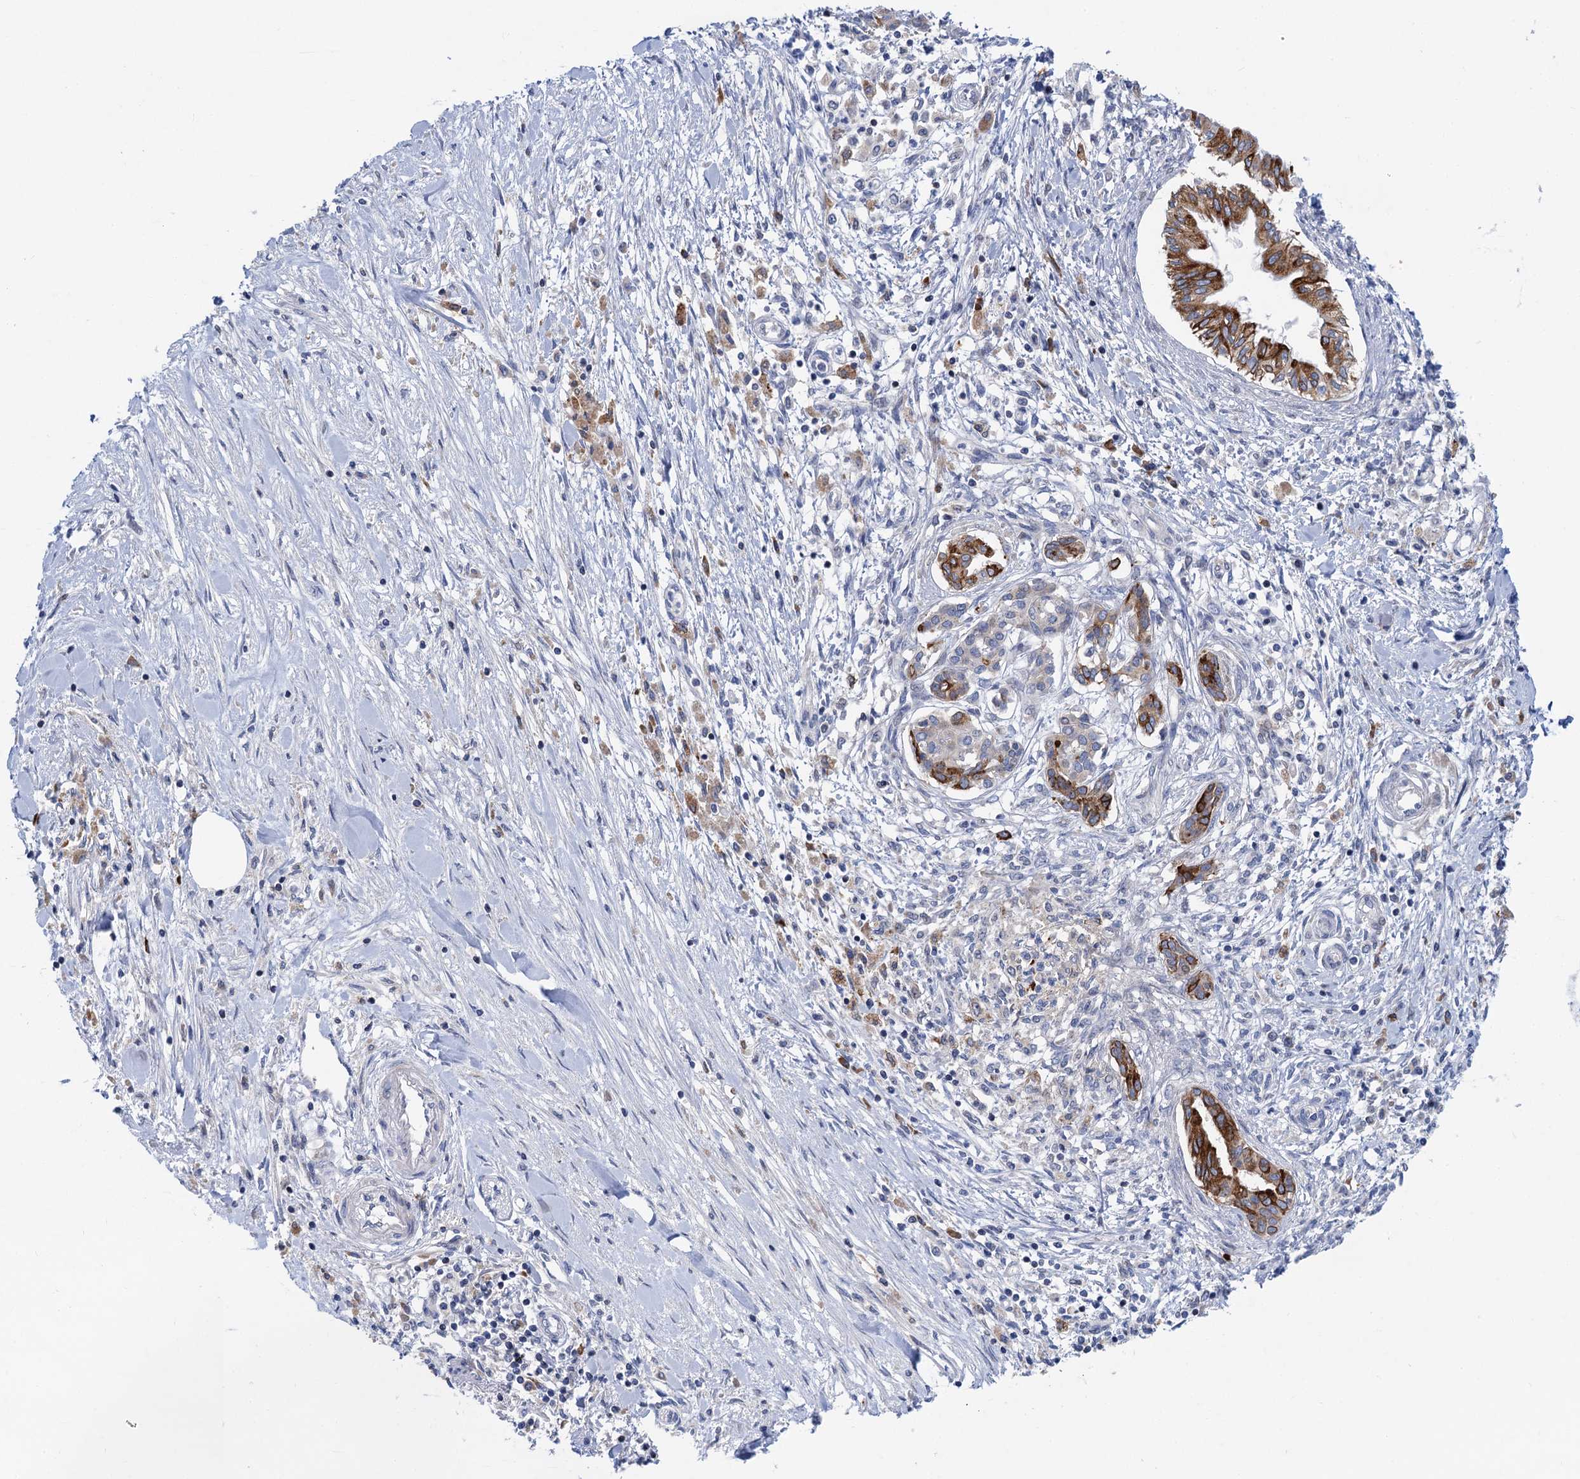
{"staining": {"intensity": "strong", "quantity": "25%-75%", "location": "cytoplasmic/membranous"}, "tissue": "pancreatic cancer", "cell_type": "Tumor cells", "image_type": "cancer", "snomed": [{"axis": "morphology", "description": "Adenocarcinoma, NOS"}, {"axis": "topography", "description": "Pancreas"}], "caption": "High-power microscopy captured an immunohistochemistry (IHC) photomicrograph of pancreatic cancer, revealing strong cytoplasmic/membranous staining in approximately 25%-75% of tumor cells.", "gene": "QPCTL", "patient": {"sex": "female", "age": 50}}